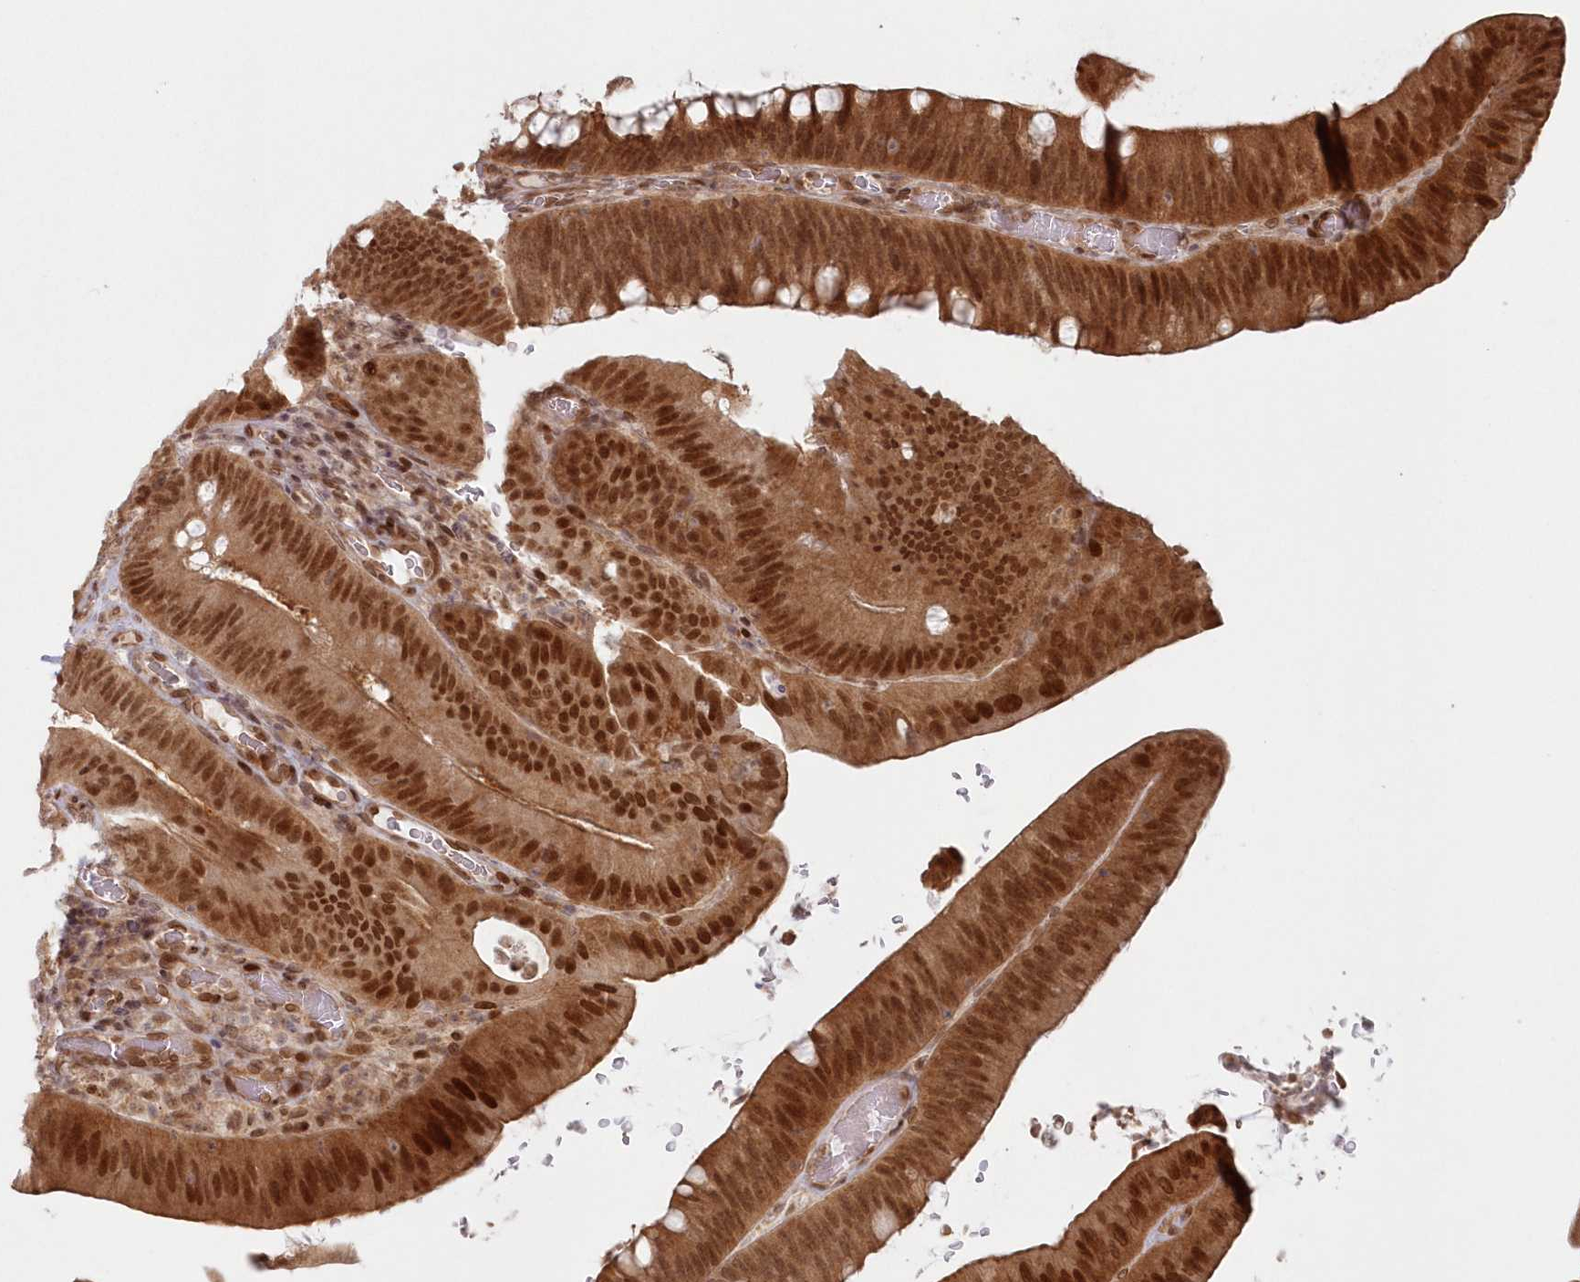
{"staining": {"intensity": "strong", "quantity": ">75%", "location": "cytoplasmic/membranous,nuclear"}, "tissue": "colorectal cancer", "cell_type": "Tumor cells", "image_type": "cancer", "snomed": [{"axis": "morphology", "description": "Normal tissue, NOS"}, {"axis": "topography", "description": "Colon"}], "caption": "Immunohistochemistry (IHC) staining of colorectal cancer, which demonstrates high levels of strong cytoplasmic/membranous and nuclear positivity in approximately >75% of tumor cells indicating strong cytoplasmic/membranous and nuclear protein staining. The staining was performed using DAB (3,3'-diaminobenzidine) (brown) for protein detection and nuclei were counterstained in hematoxylin (blue).", "gene": "TOGARAM2", "patient": {"sex": "female", "age": 82}}